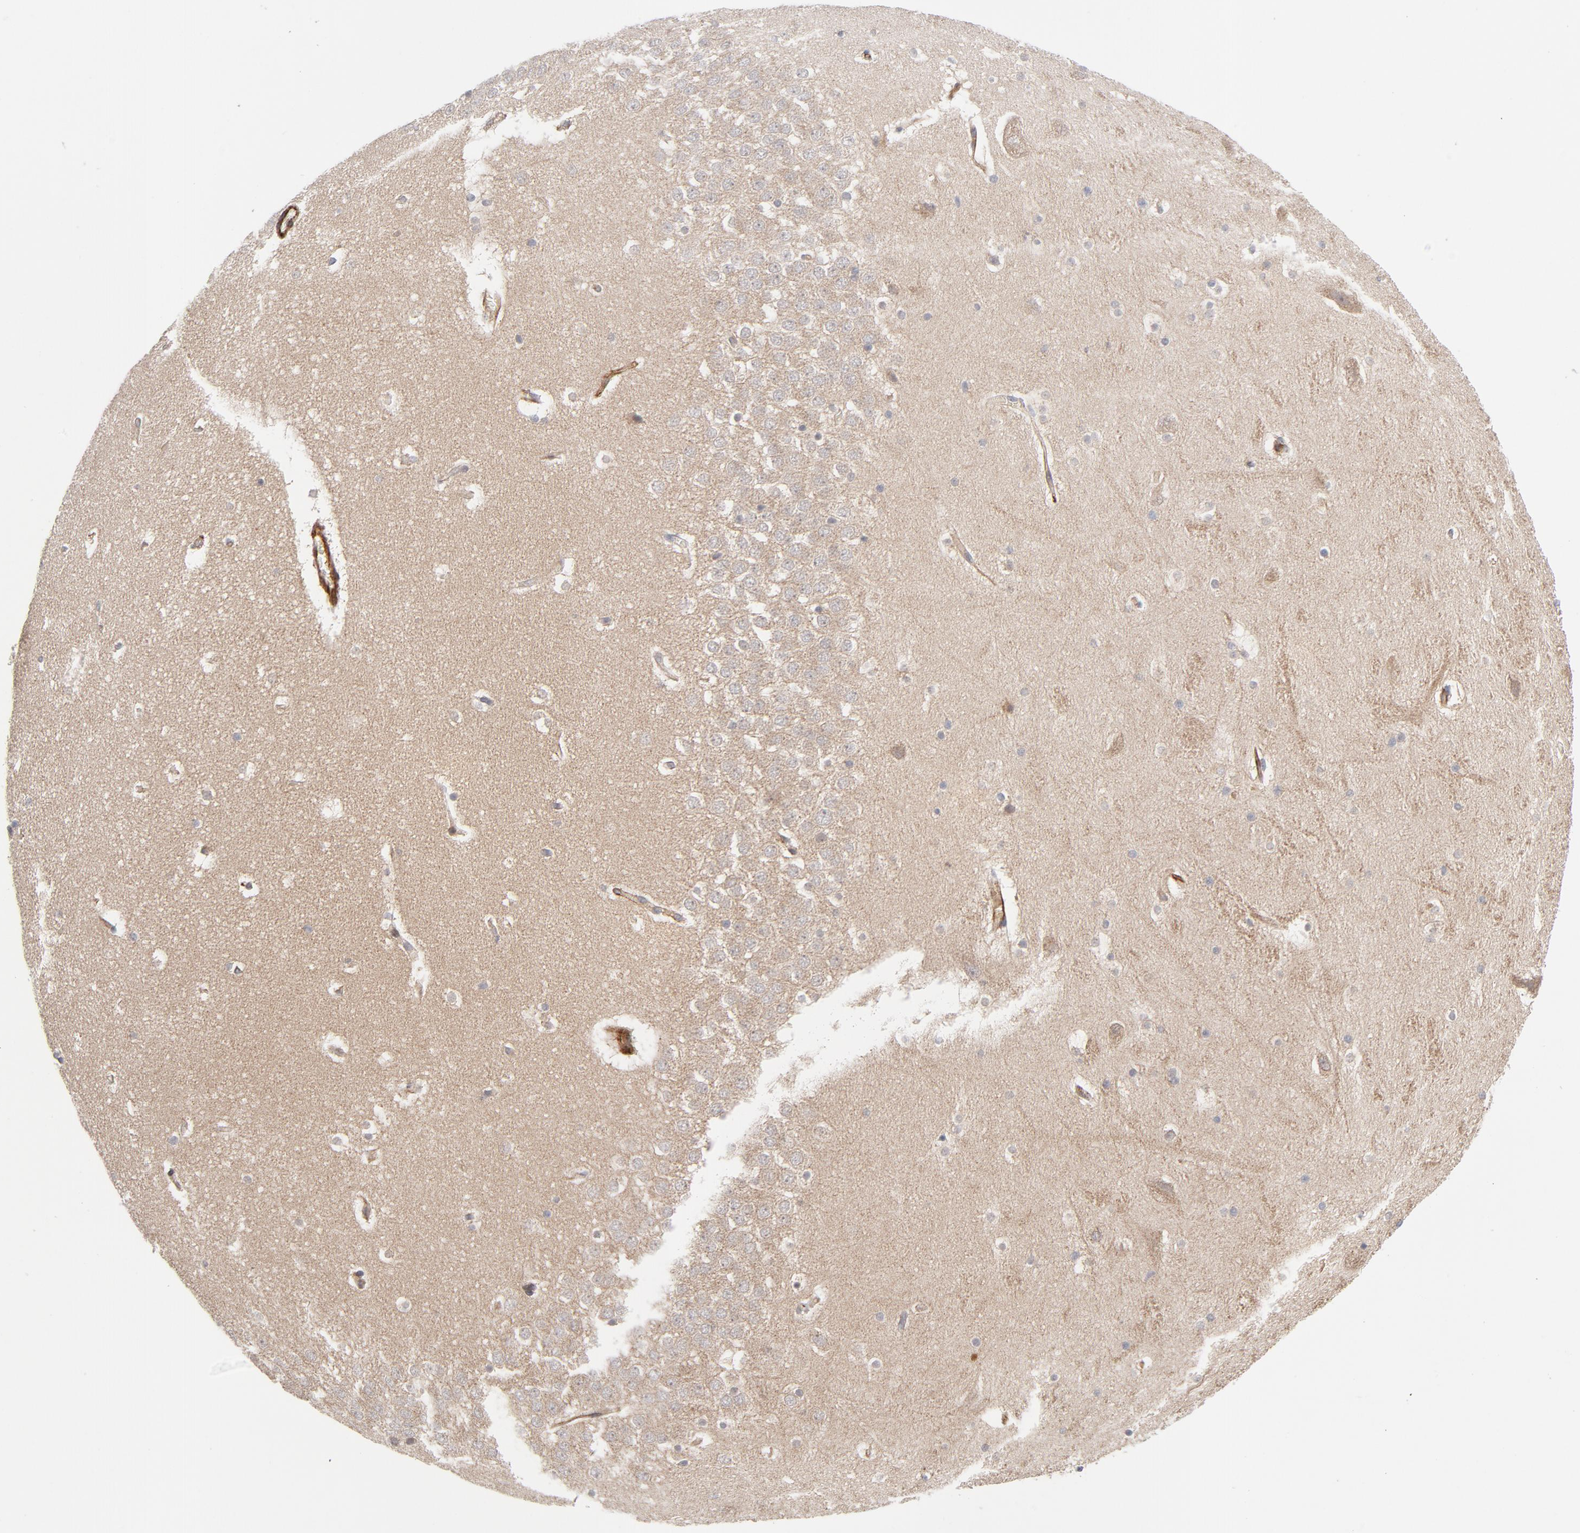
{"staining": {"intensity": "weak", "quantity": ">75%", "location": "cytoplasmic/membranous"}, "tissue": "hippocampus", "cell_type": "Glial cells", "image_type": "normal", "snomed": [{"axis": "morphology", "description": "Normal tissue, NOS"}, {"axis": "topography", "description": "Hippocampus"}], "caption": "High-power microscopy captured an immunohistochemistry (IHC) image of normal hippocampus, revealing weak cytoplasmic/membranous expression in approximately >75% of glial cells.", "gene": "DNAAF2", "patient": {"sex": "male", "age": 45}}